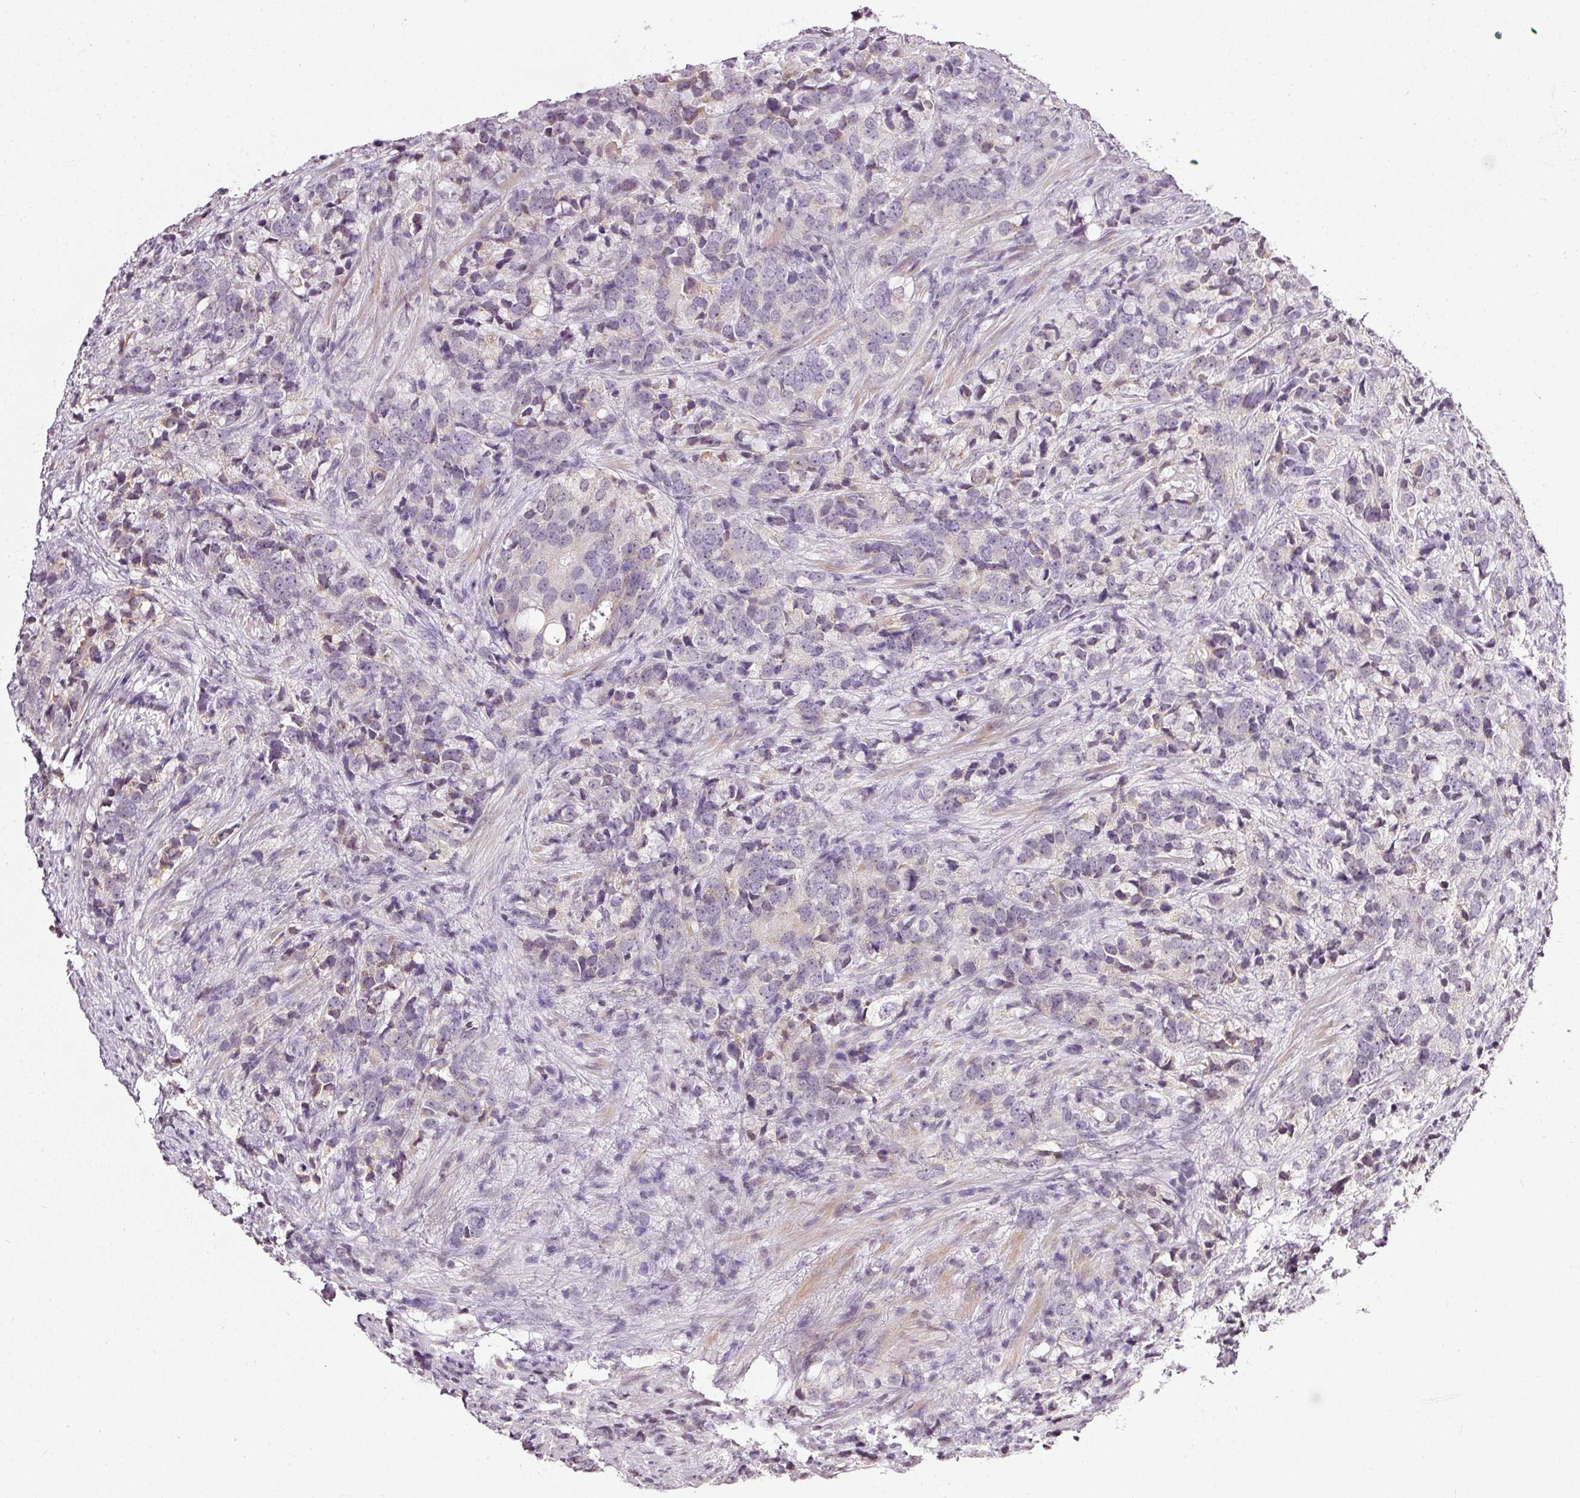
{"staining": {"intensity": "weak", "quantity": "<25%", "location": "cytoplasmic/membranous"}, "tissue": "prostate cancer", "cell_type": "Tumor cells", "image_type": "cancer", "snomed": [{"axis": "morphology", "description": "Adenocarcinoma, High grade"}, {"axis": "topography", "description": "Prostate"}], "caption": "This is an IHC photomicrograph of prostate cancer. There is no staining in tumor cells.", "gene": "NRDE2", "patient": {"sex": "male", "age": 62}}